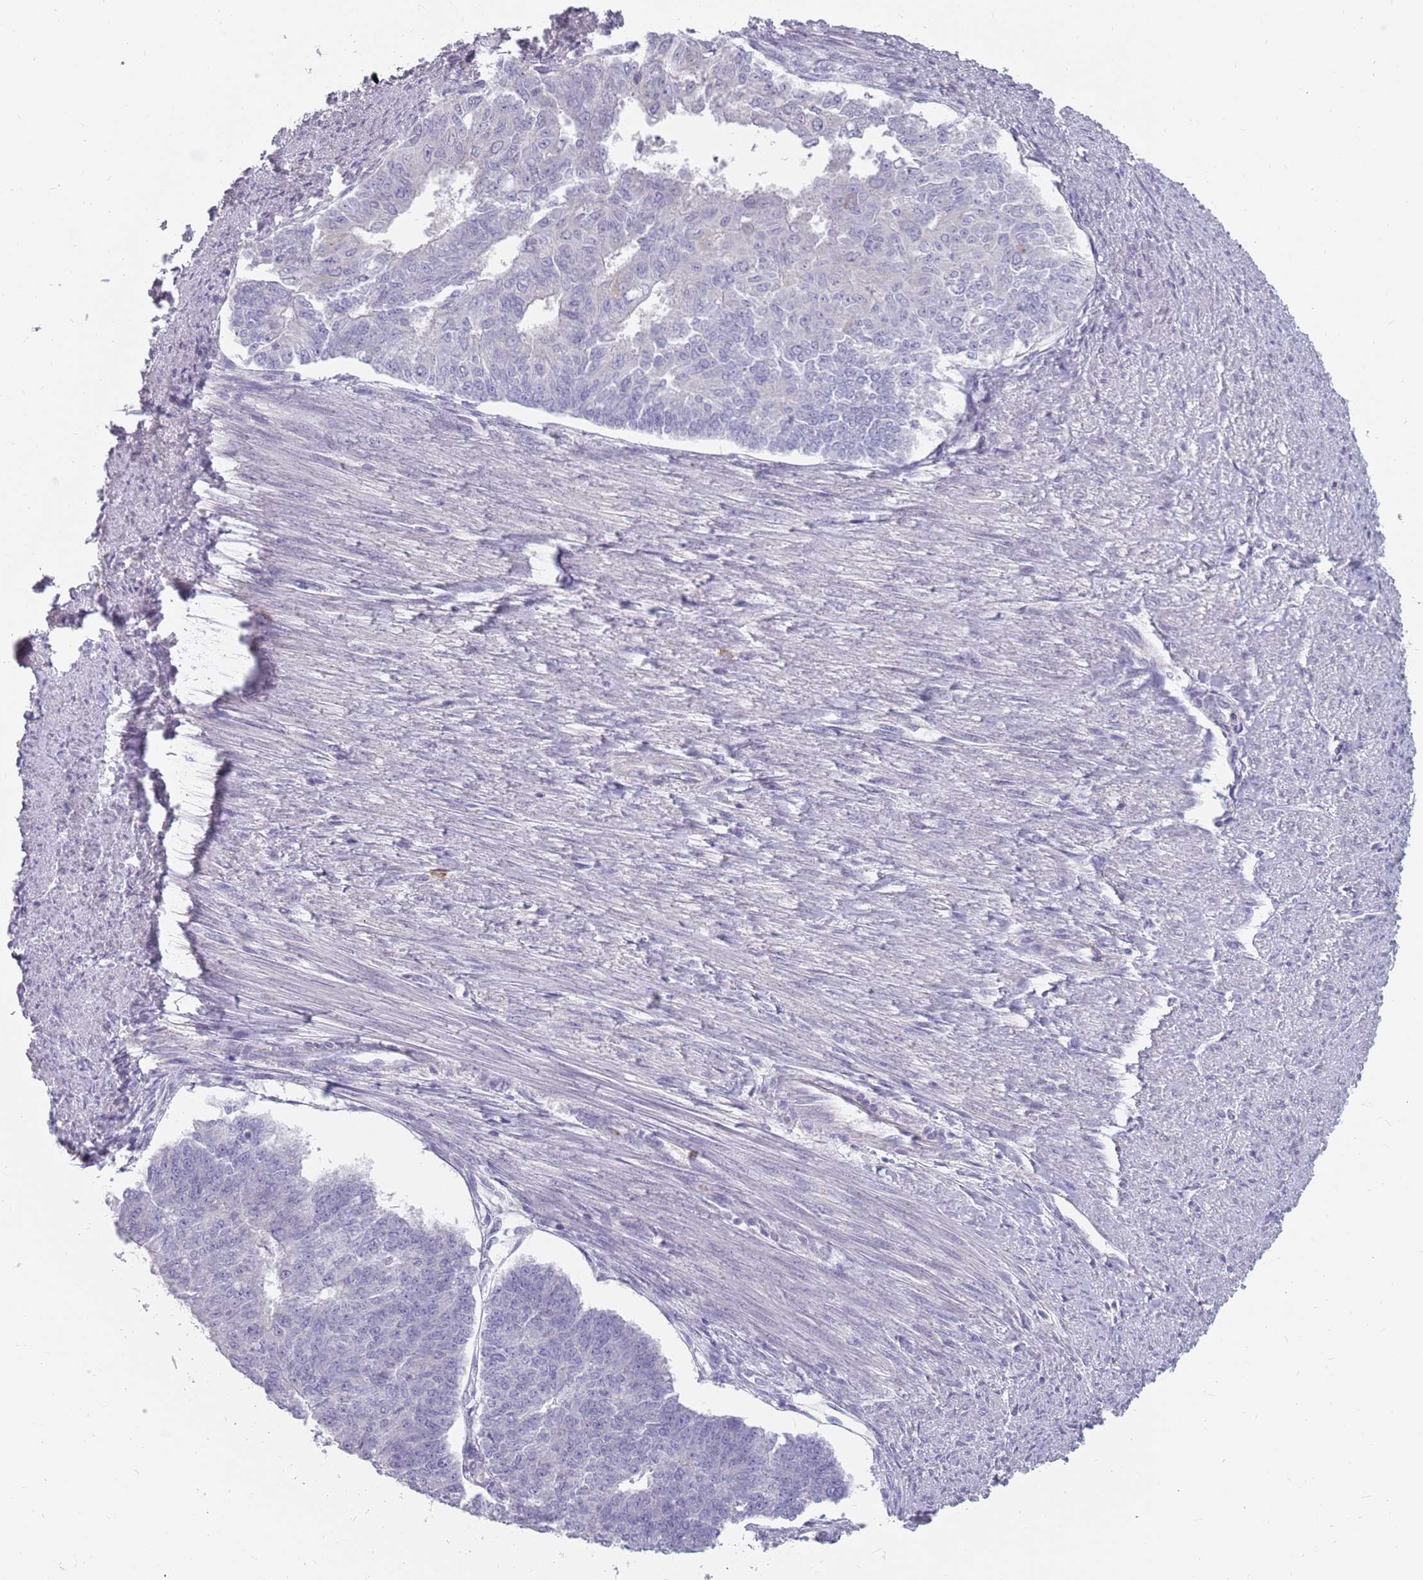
{"staining": {"intensity": "negative", "quantity": "none", "location": "none"}, "tissue": "endometrial cancer", "cell_type": "Tumor cells", "image_type": "cancer", "snomed": [{"axis": "morphology", "description": "Adenocarcinoma, NOS"}, {"axis": "topography", "description": "Endometrium"}], "caption": "Immunohistochemical staining of human endometrial cancer (adenocarcinoma) shows no significant expression in tumor cells.", "gene": "DDX4", "patient": {"sex": "female", "age": 32}}